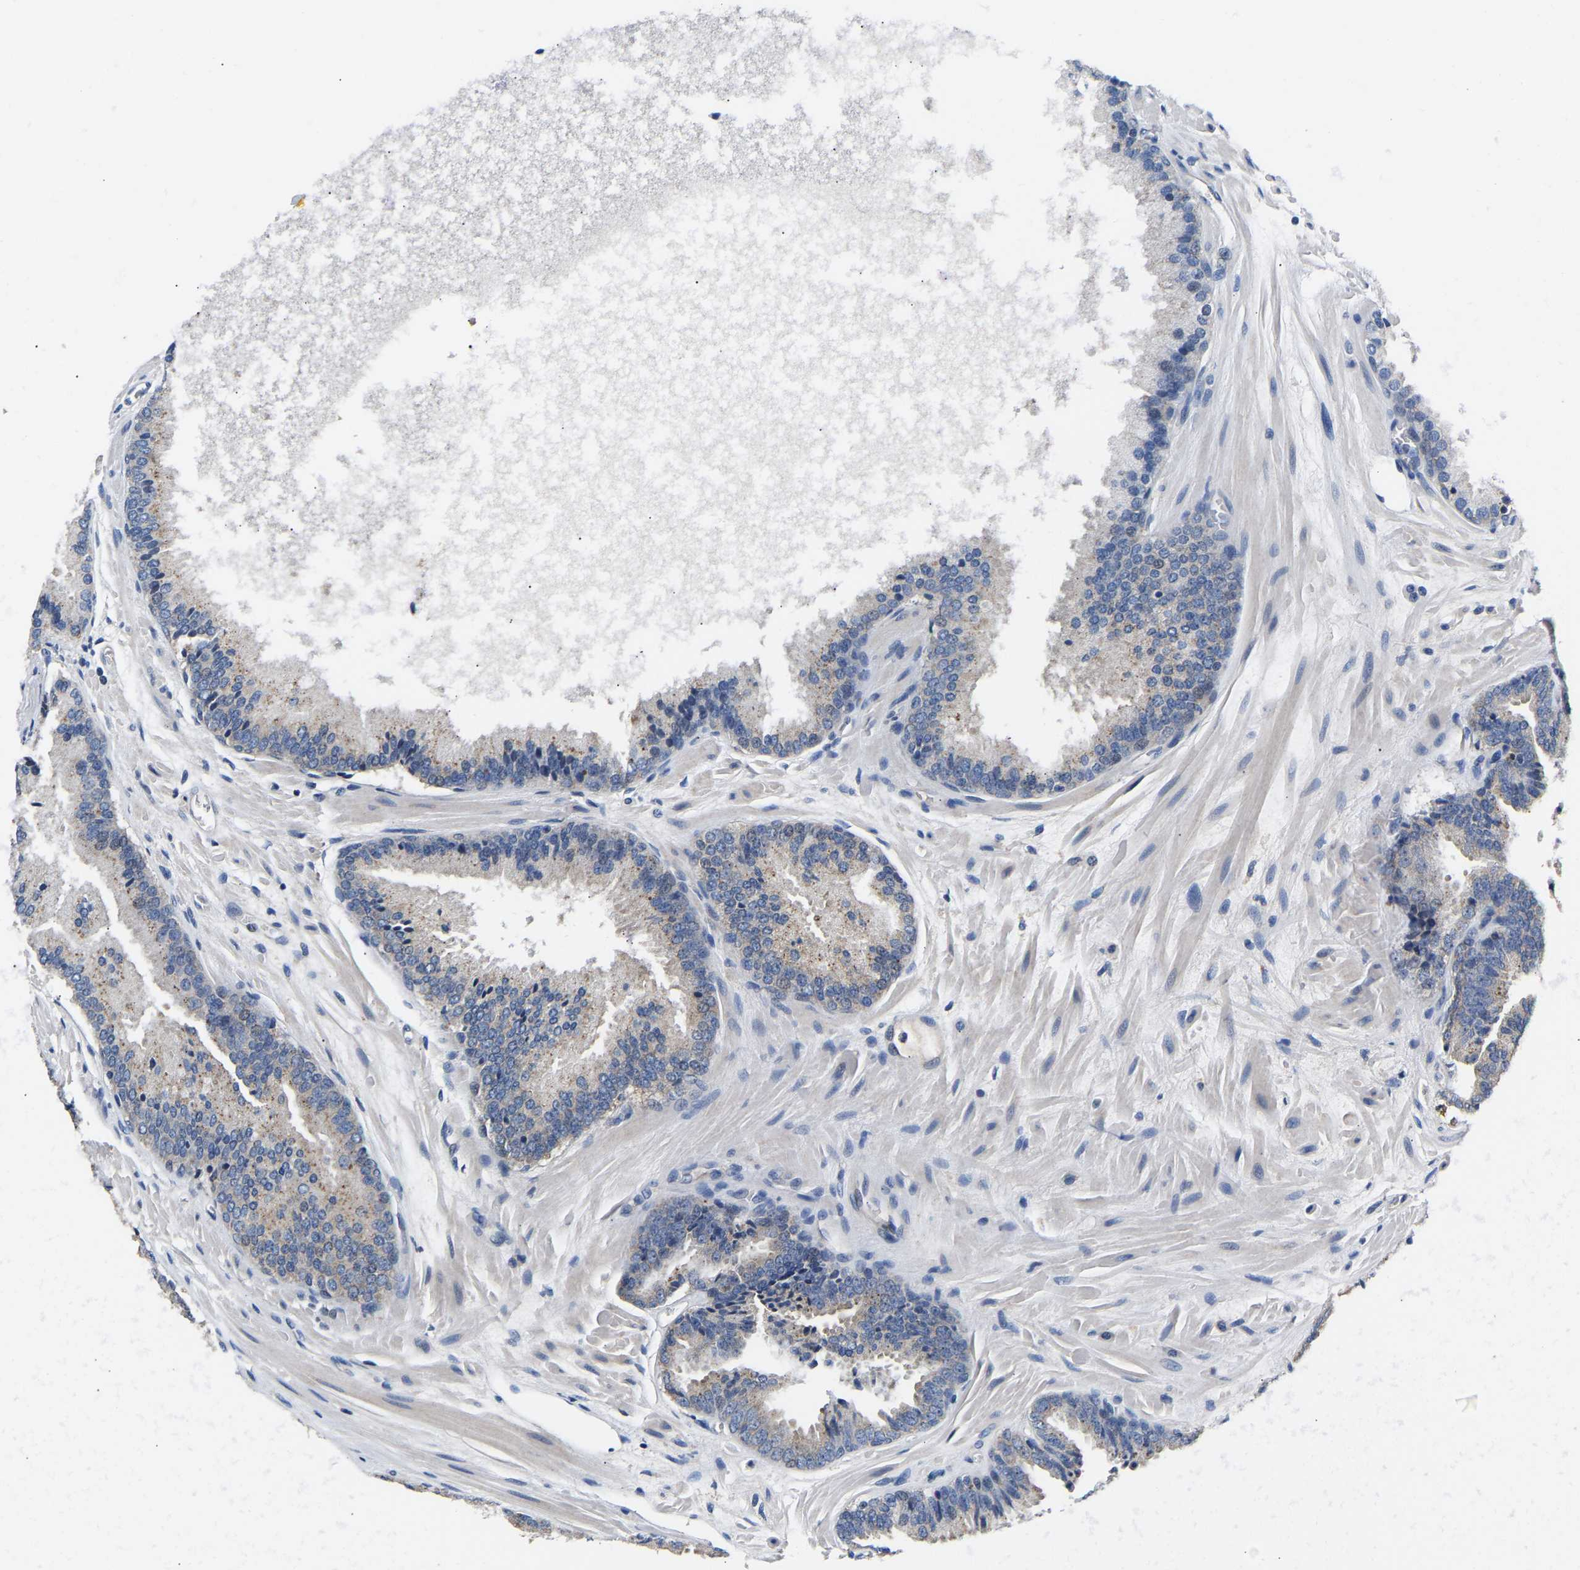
{"staining": {"intensity": "negative", "quantity": "none", "location": "none"}, "tissue": "prostate cancer", "cell_type": "Tumor cells", "image_type": "cancer", "snomed": [{"axis": "morphology", "description": "Adenocarcinoma, High grade"}, {"axis": "topography", "description": "Prostate"}], "caption": "Protein analysis of prostate cancer (high-grade adenocarcinoma) displays no significant expression in tumor cells.", "gene": "AIMP2", "patient": {"sex": "male", "age": 65}}